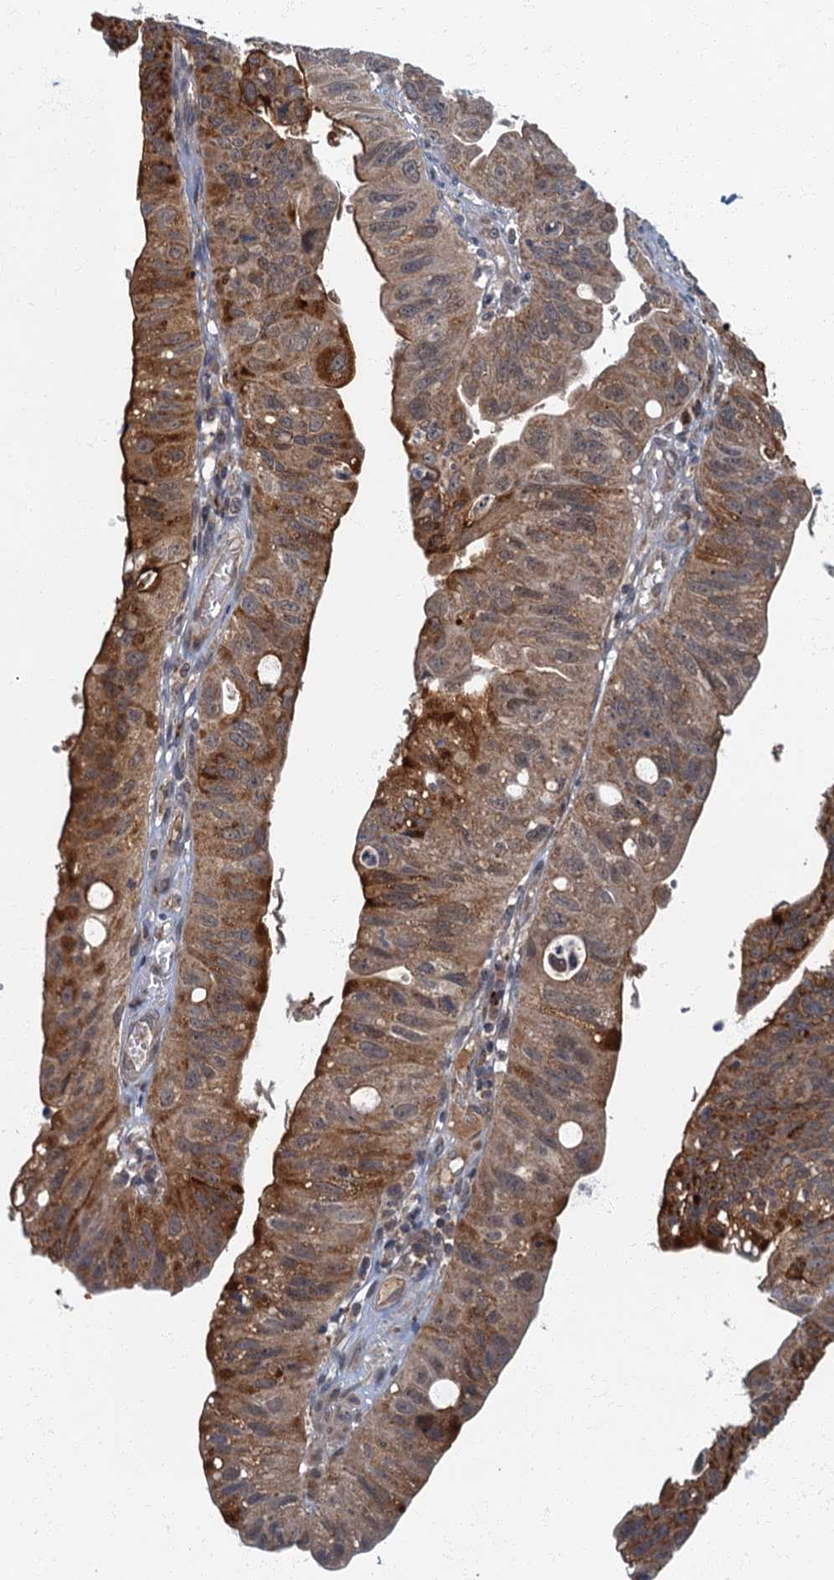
{"staining": {"intensity": "moderate", "quantity": "25%-75%", "location": "cytoplasmic/membranous"}, "tissue": "stomach cancer", "cell_type": "Tumor cells", "image_type": "cancer", "snomed": [{"axis": "morphology", "description": "Adenocarcinoma, NOS"}, {"axis": "topography", "description": "Stomach"}], "caption": "Protein expression analysis of human stomach cancer reveals moderate cytoplasmic/membranous staining in about 25%-75% of tumor cells.", "gene": "SLC11A2", "patient": {"sex": "male", "age": 59}}